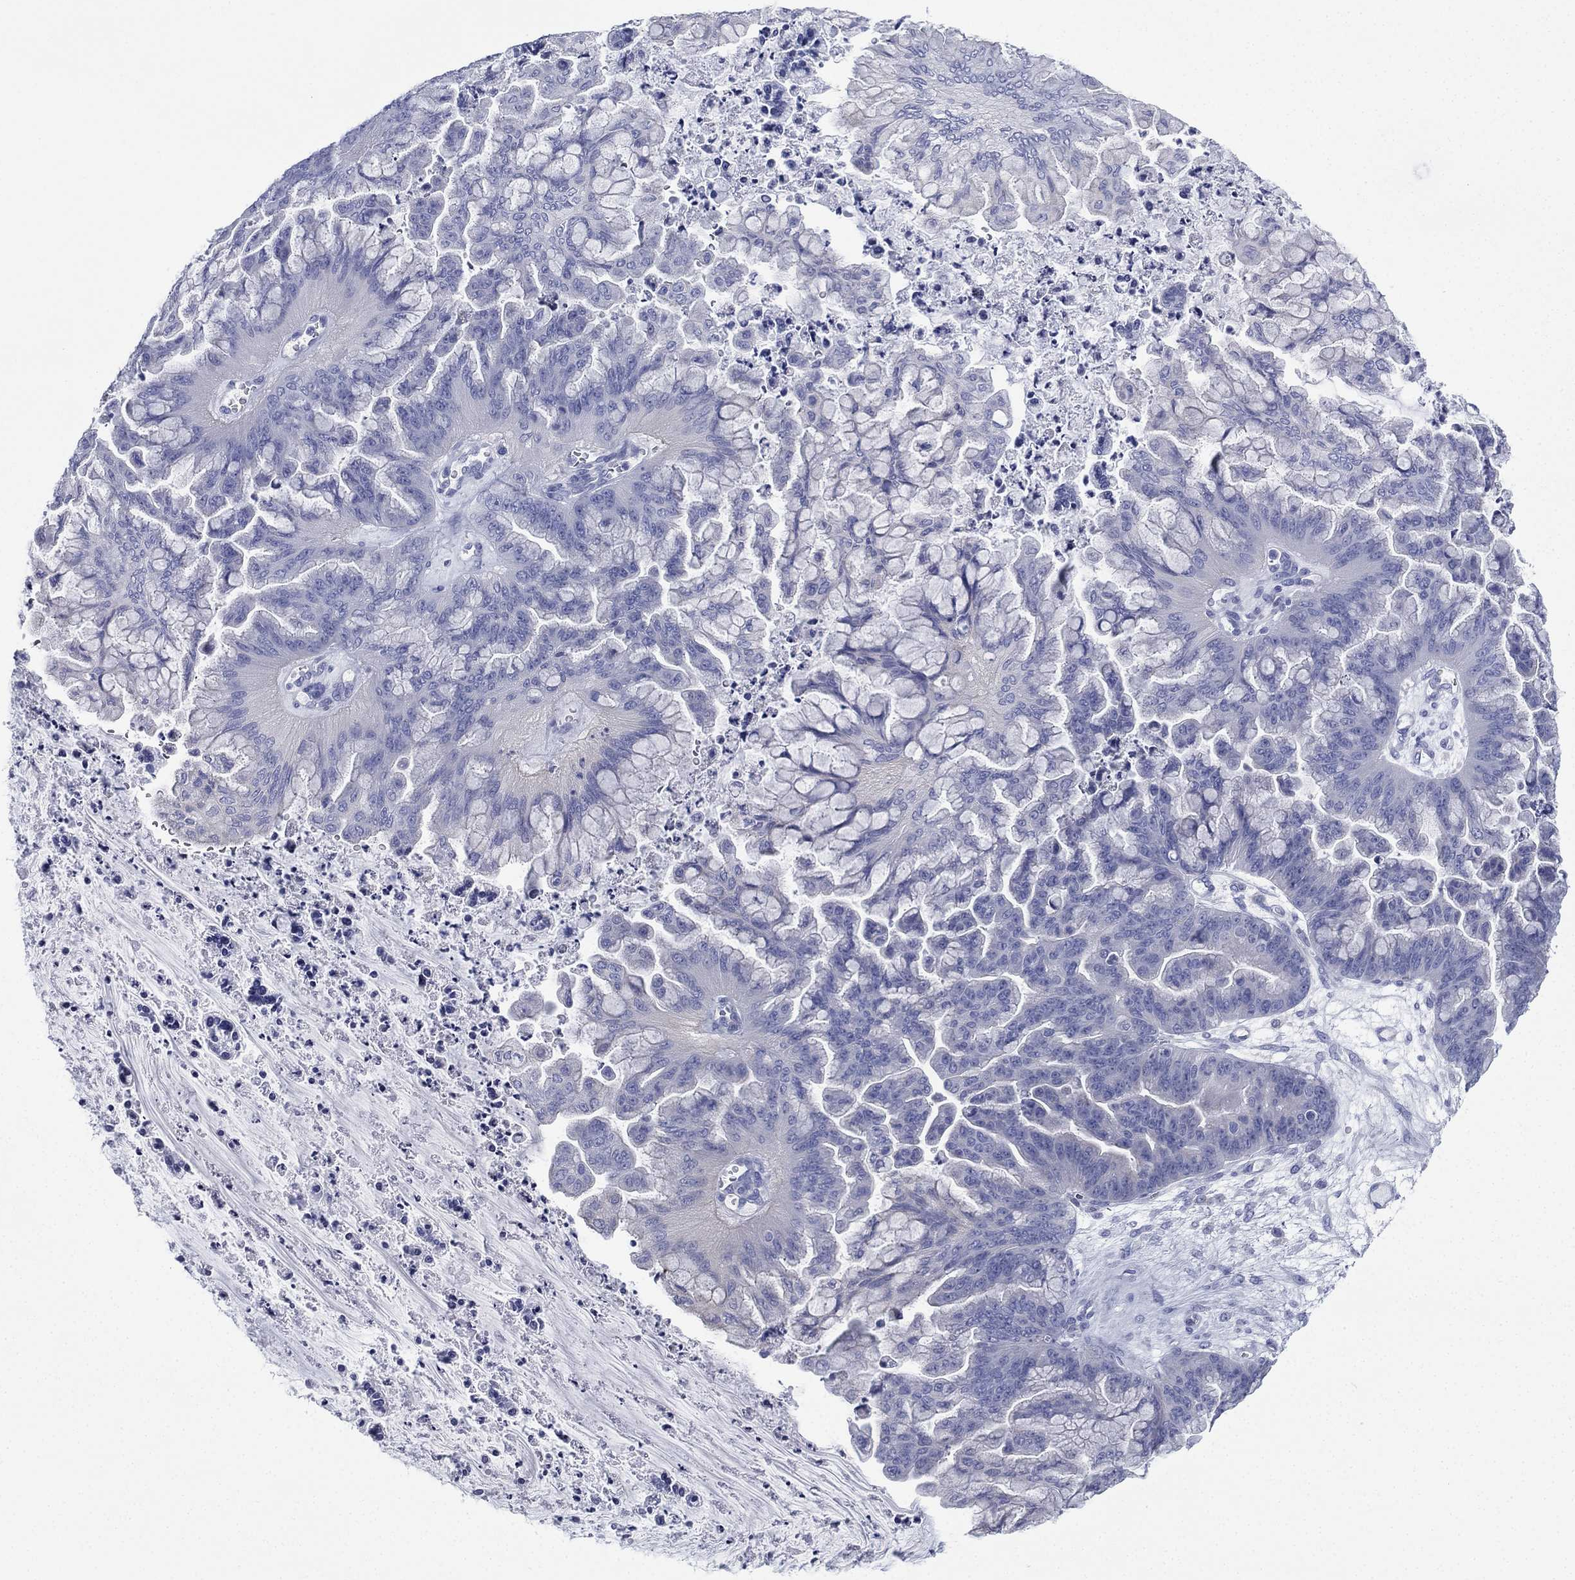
{"staining": {"intensity": "negative", "quantity": "none", "location": "none"}, "tissue": "ovarian cancer", "cell_type": "Tumor cells", "image_type": "cancer", "snomed": [{"axis": "morphology", "description": "Cystadenocarcinoma, mucinous, NOS"}, {"axis": "topography", "description": "Ovary"}], "caption": "This is an immunohistochemistry (IHC) image of human ovarian cancer (mucinous cystadenocarcinoma). There is no positivity in tumor cells.", "gene": "FCER2", "patient": {"sex": "female", "age": 67}}